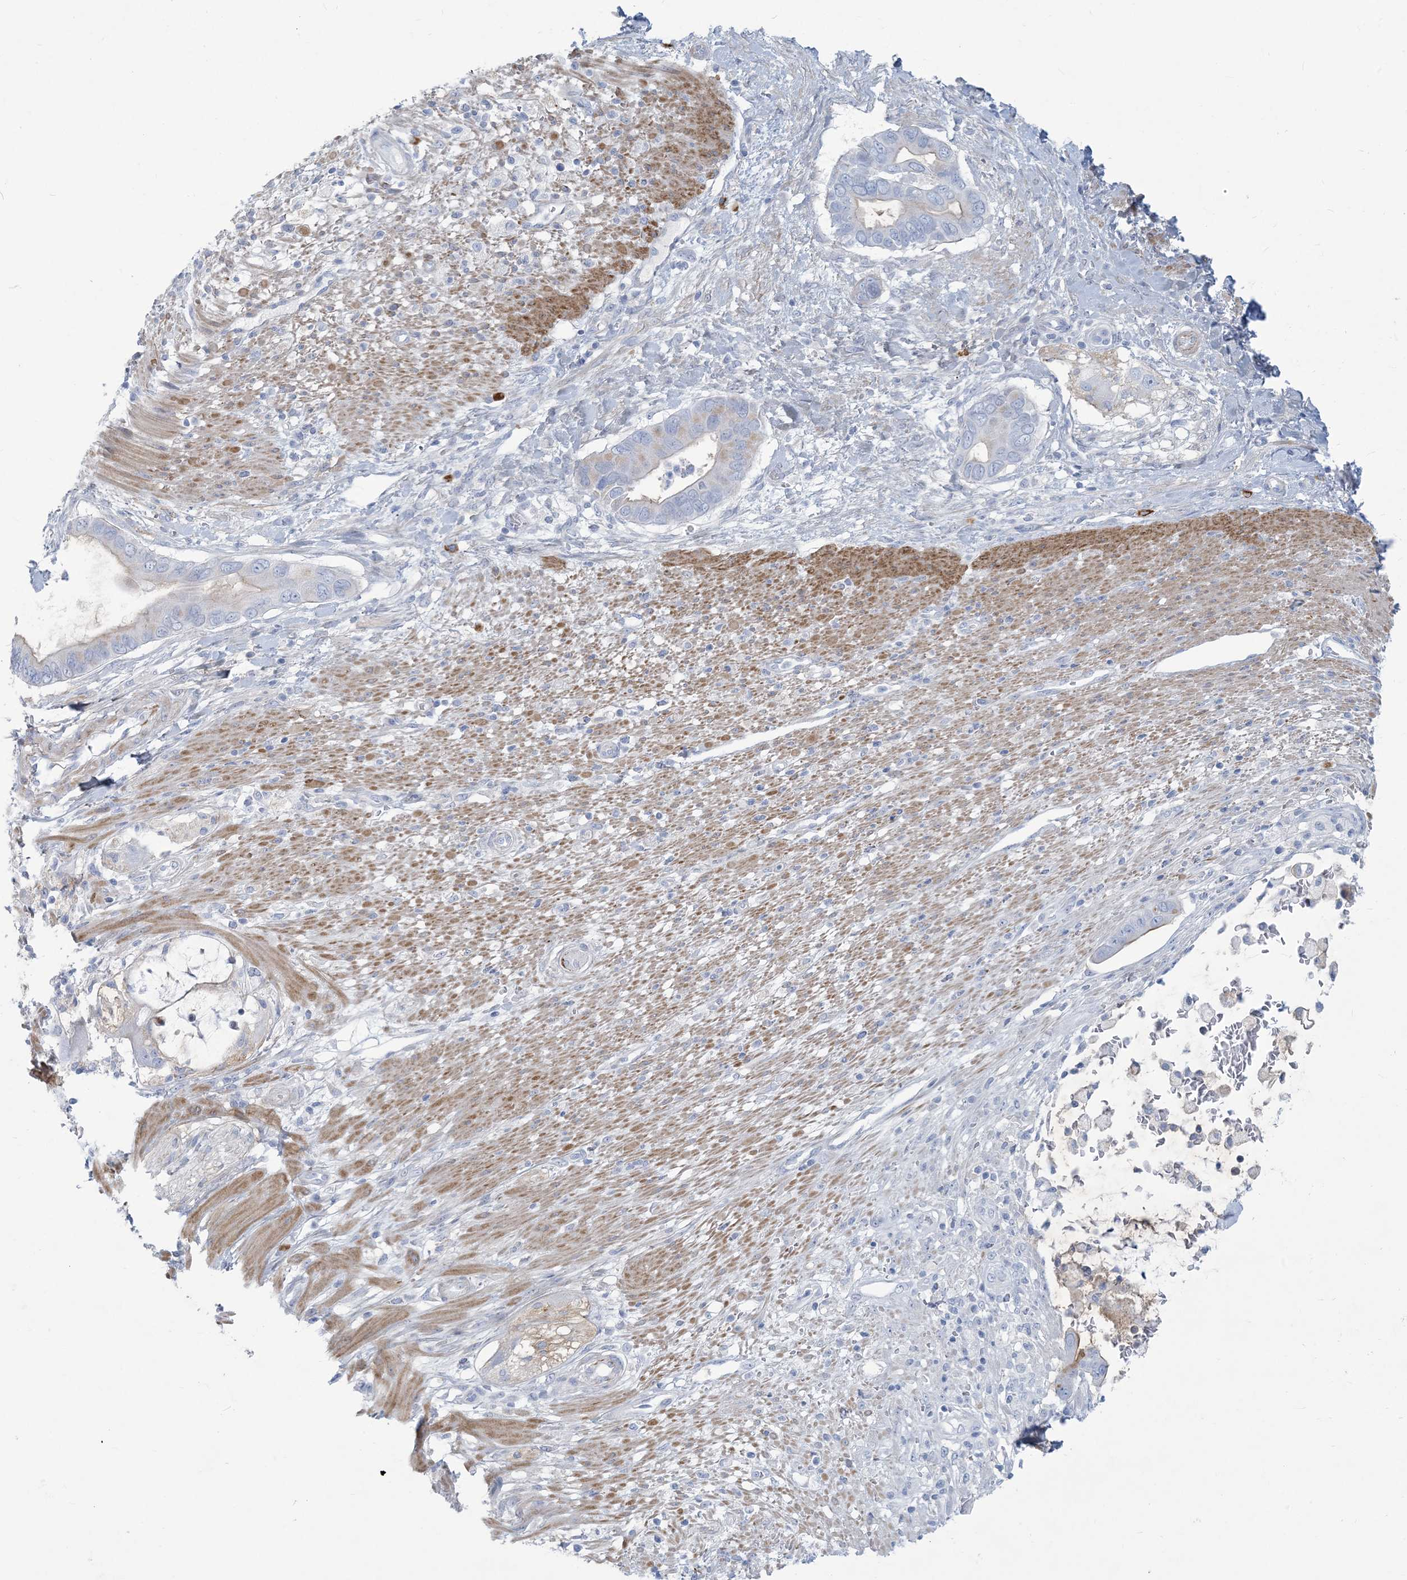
{"staining": {"intensity": "moderate", "quantity": "<25%", "location": "cytoplasmic/membranous"}, "tissue": "pancreatic cancer", "cell_type": "Tumor cells", "image_type": "cancer", "snomed": [{"axis": "morphology", "description": "Adenocarcinoma, NOS"}, {"axis": "topography", "description": "Pancreas"}], "caption": "The photomicrograph displays staining of pancreatic adenocarcinoma, revealing moderate cytoplasmic/membranous protein expression (brown color) within tumor cells.", "gene": "MOXD1", "patient": {"sex": "male", "age": 68}}